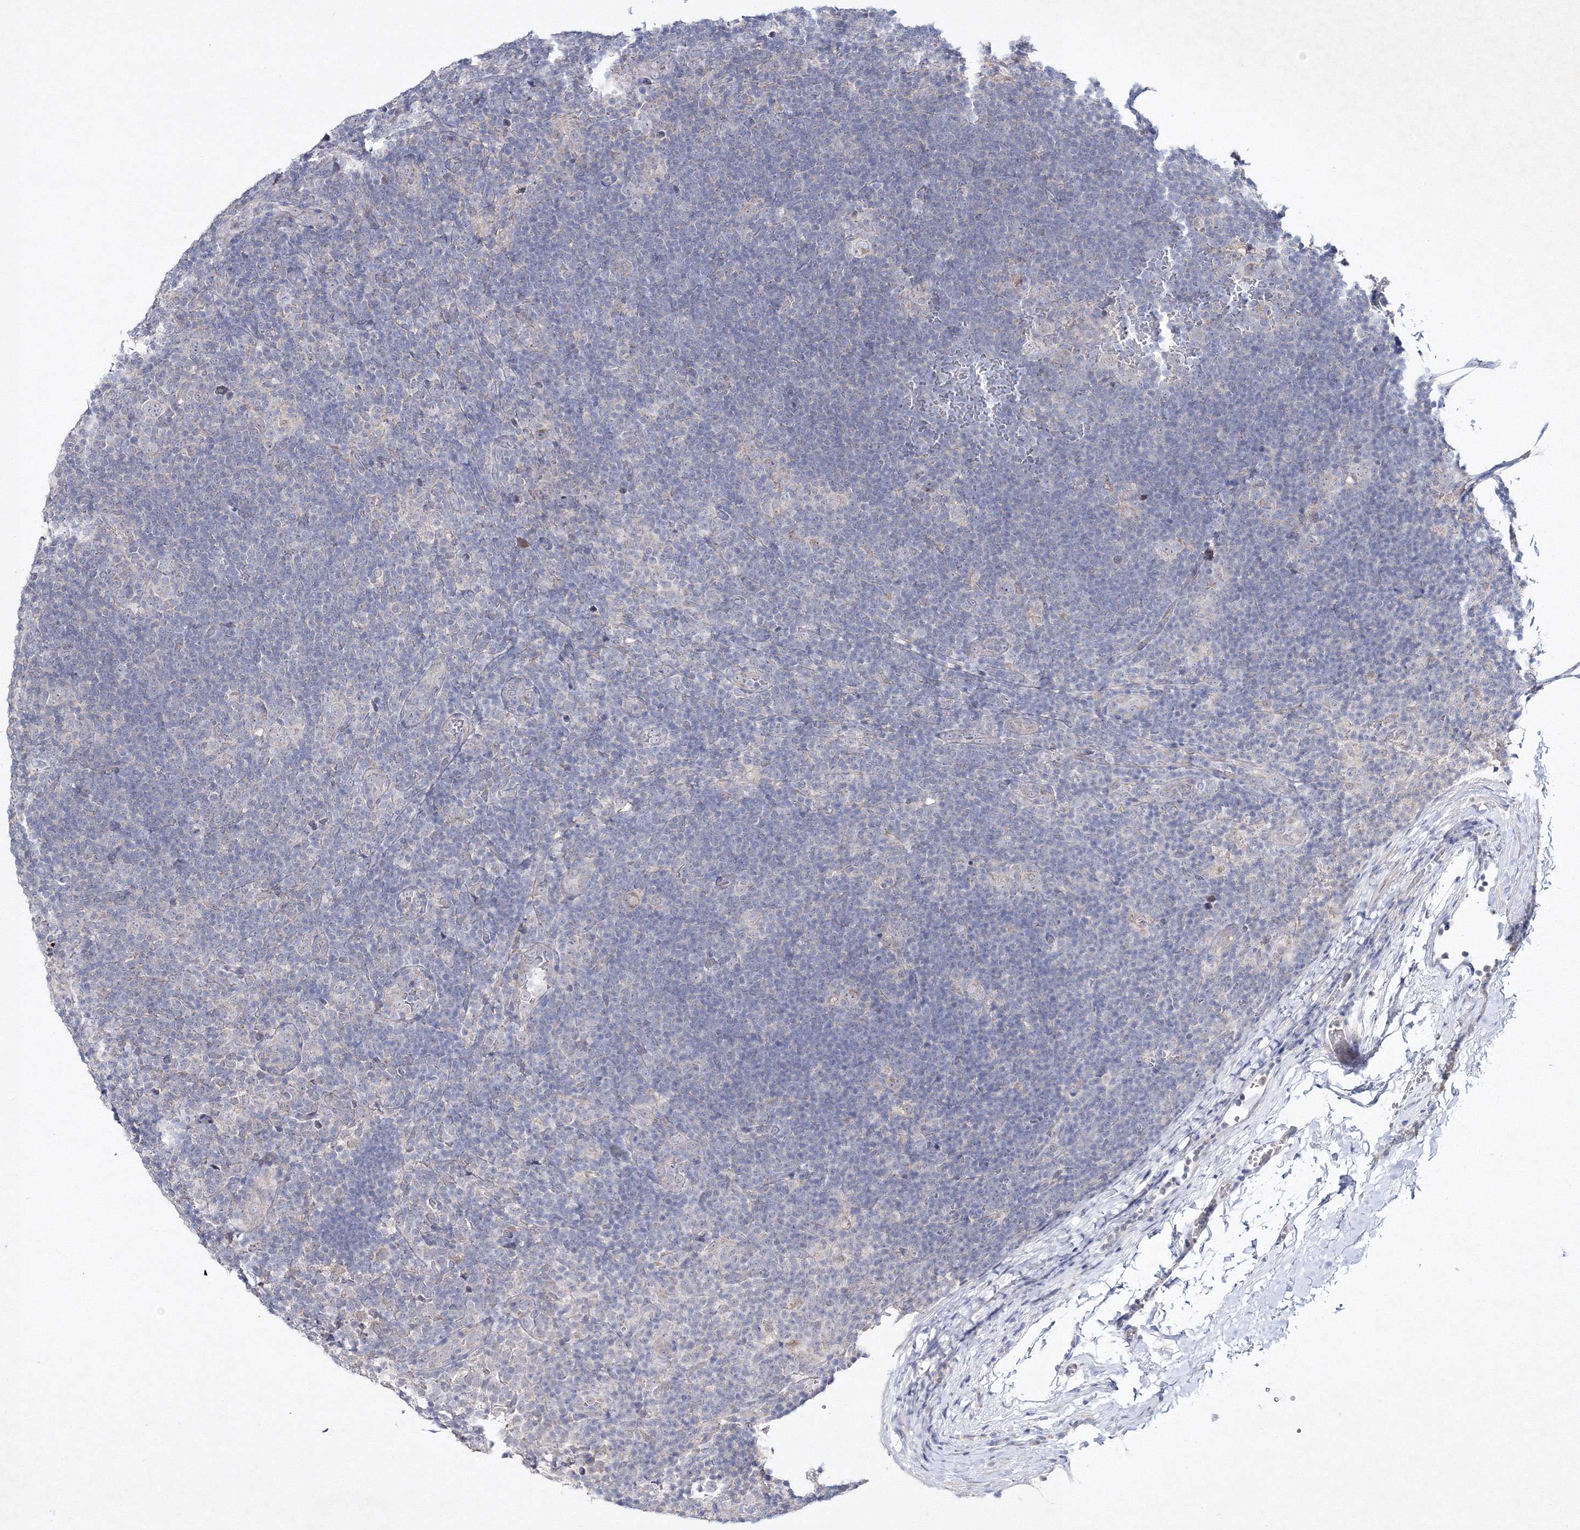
{"staining": {"intensity": "negative", "quantity": "none", "location": "none"}, "tissue": "lymphoma", "cell_type": "Tumor cells", "image_type": "cancer", "snomed": [{"axis": "morphology", "description": "Hodgkin's disease, NOS"}, {"axis": "topography", "description": "Lymph node"}], "caption": "A histopathology image of lymphoma stained for a protein exhibits no brown staining in tumor cells.", "gene": "NEU4", "patient": {"sex": "female", "age": 57}}